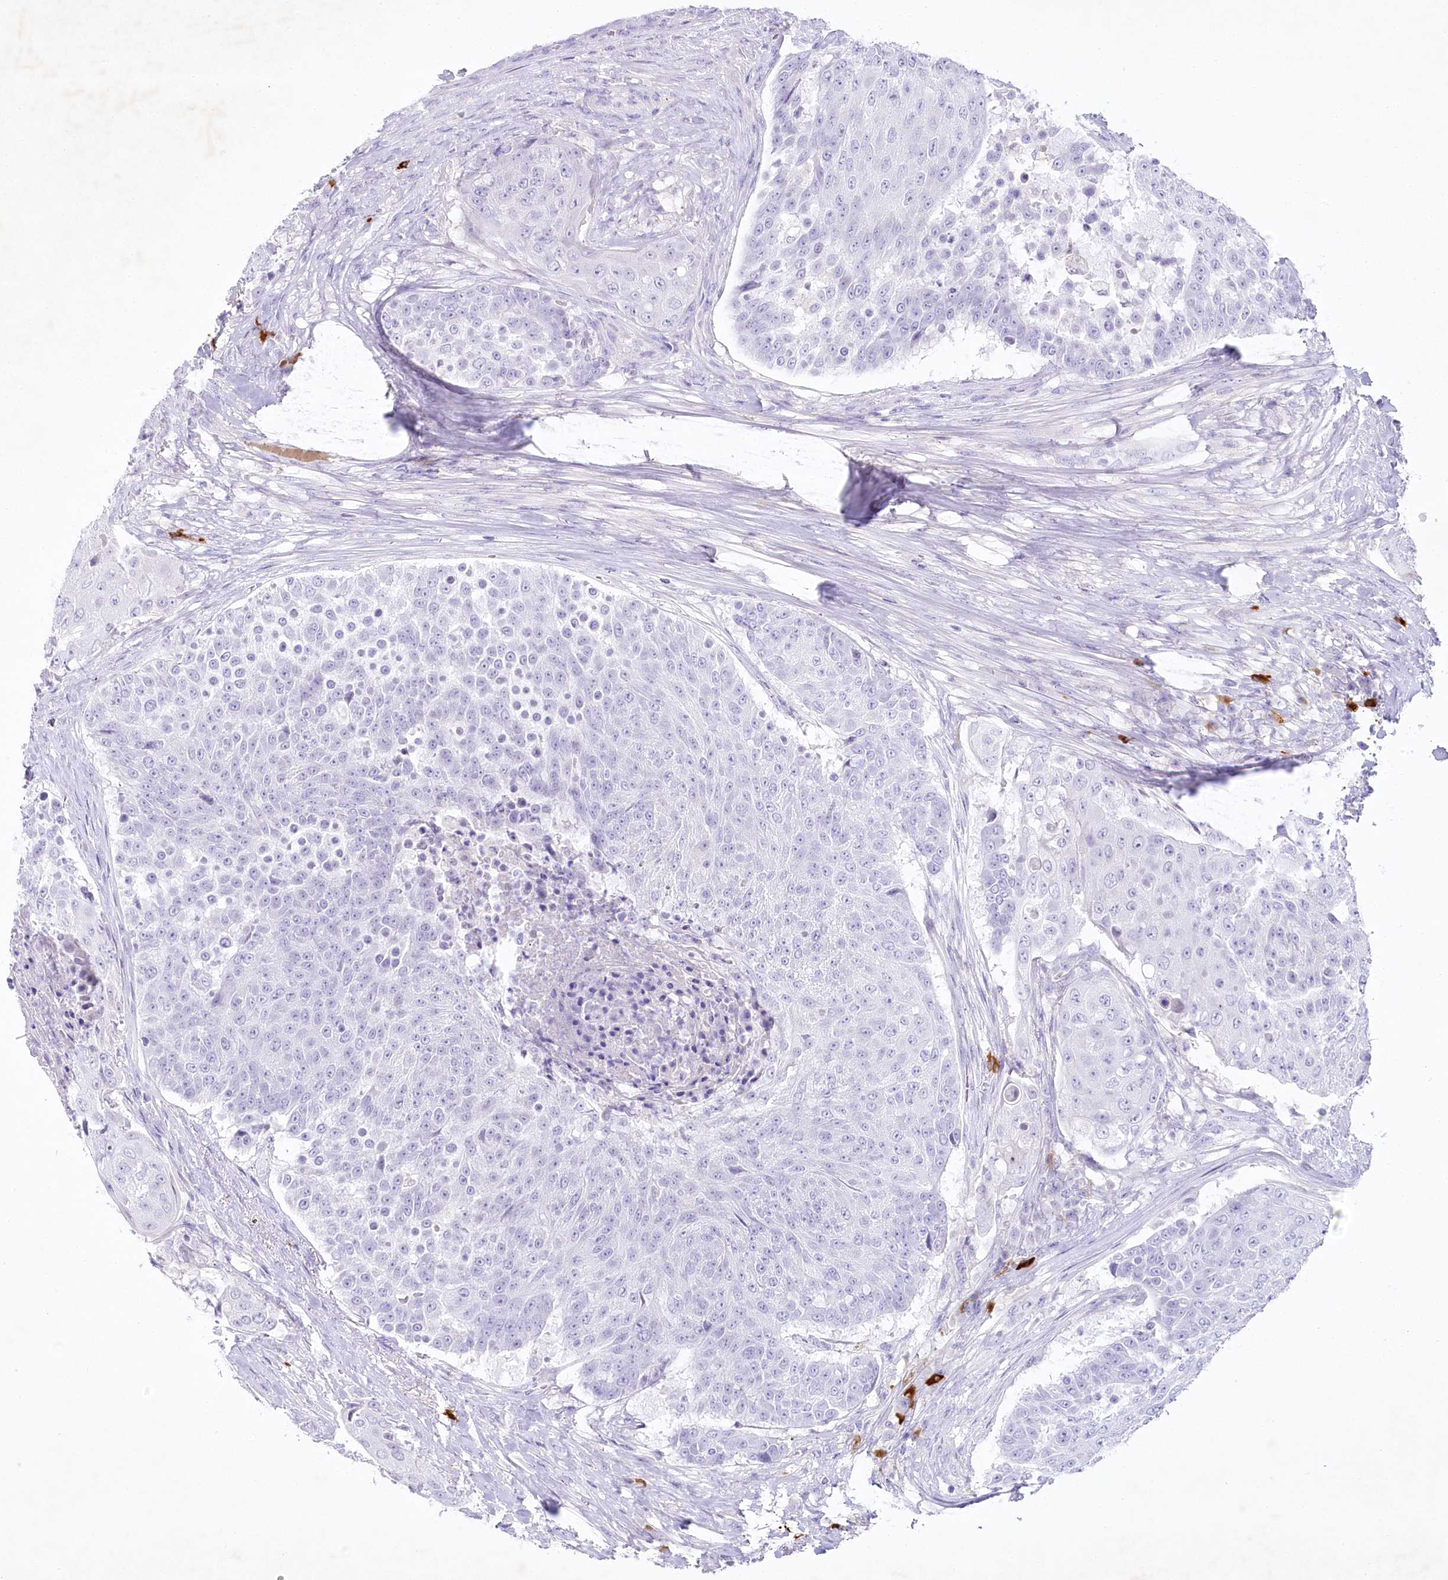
{"staining": {"intensity": "negative", "quantity": "none", "location": "none"}, "tissue": "urothelial cancer", "cell_type": "Tumor cells", "image_type": "cancer", "snomed": [{"axis": "morphology", "description": "Urothelial carcinoma, High grade"}, {"axis": "topography", "description": "Urinary bladder"}], "caption": "DAB (3,3'-diaminobenzidine) immunohistochemical staining of human urothelial cancer demonstrates no significant expression in tumor cells.", "gene": "MYOZ1", "patient": {"sex": "female", "age": 63}}